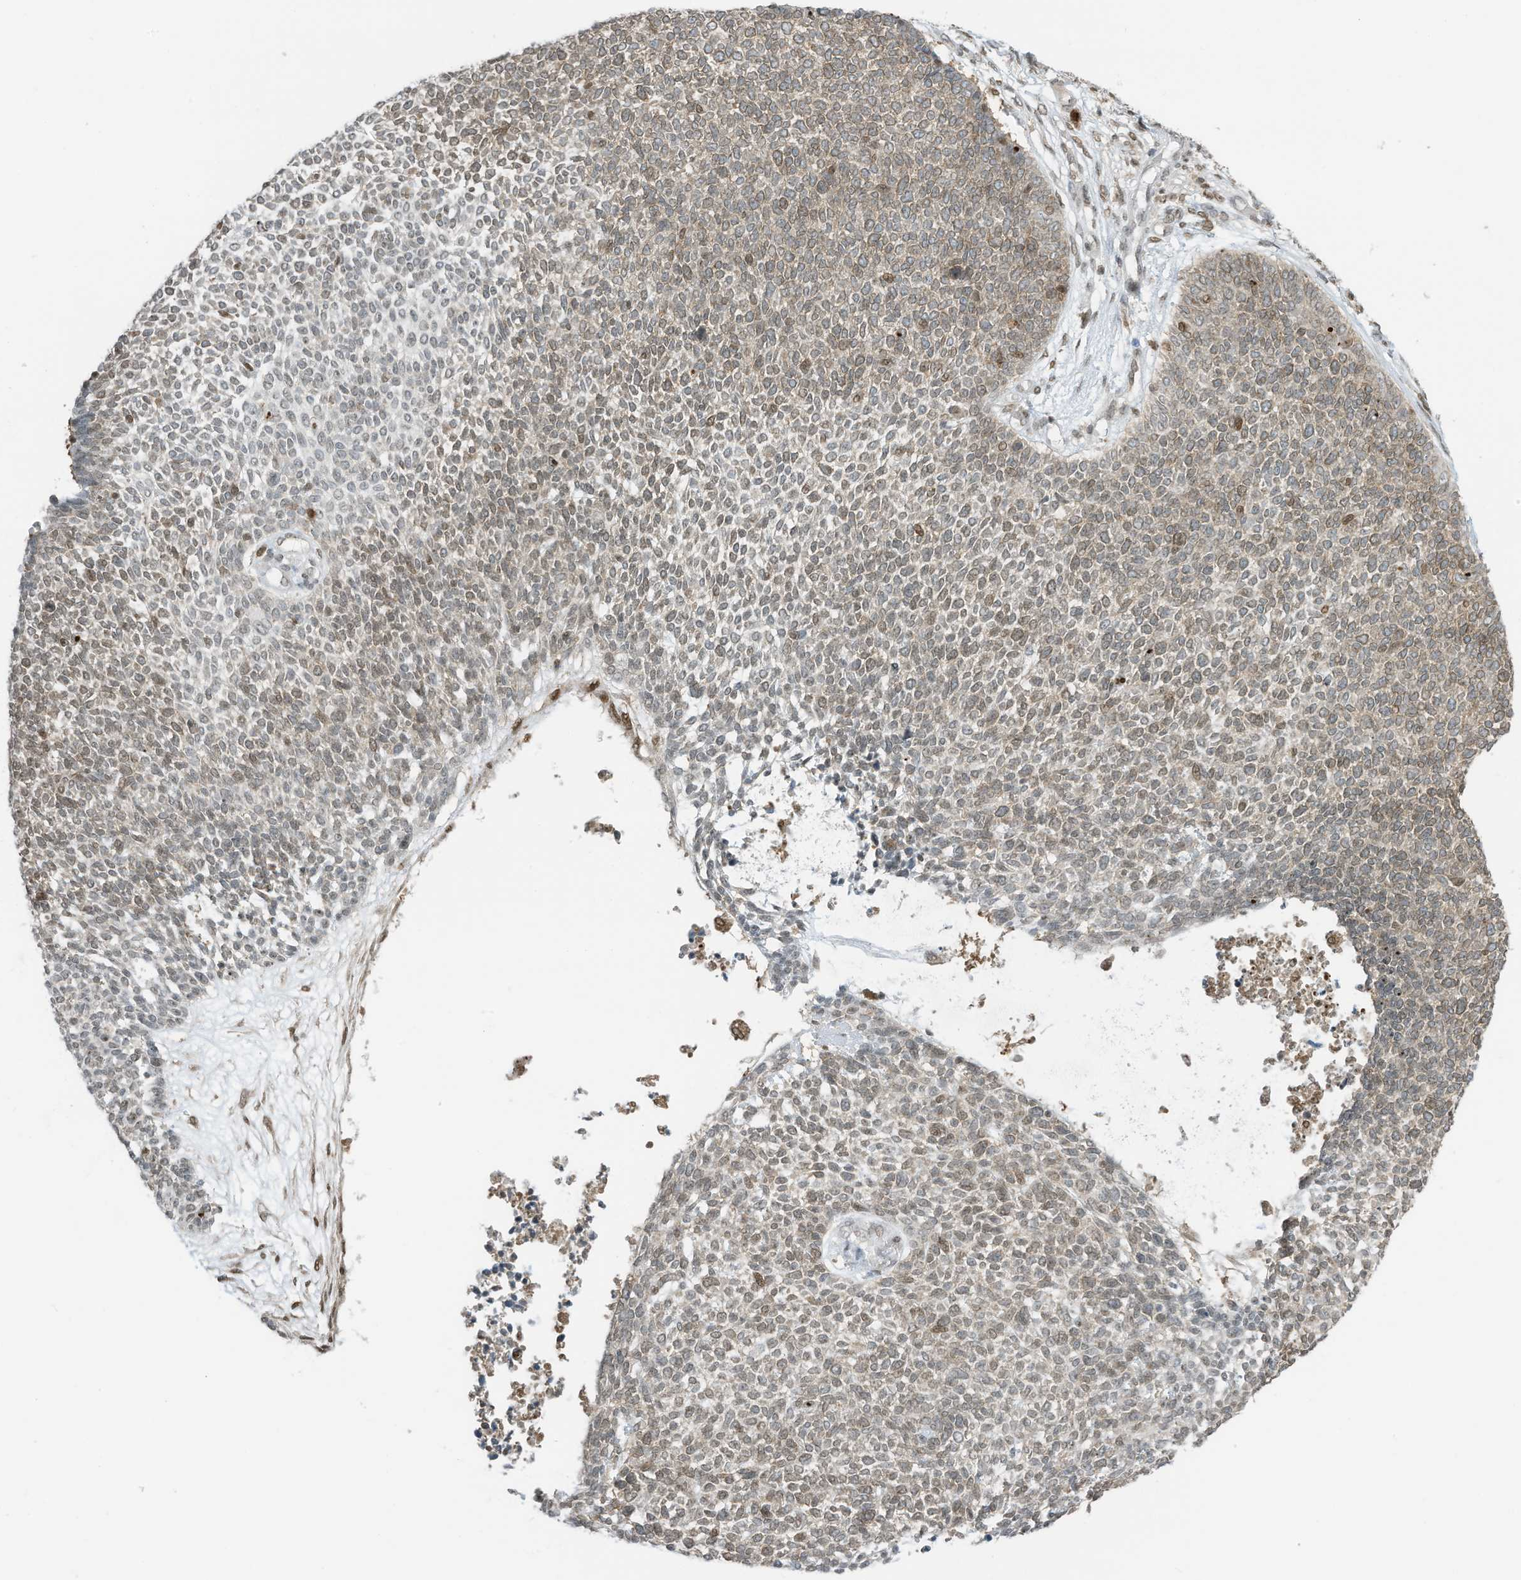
{"staining": {"intensity": "weak", "quantity": "<25%", "location": "nuclear"}, "tissue": "skin cancer", "cell_type": "Tumor cells", "image_type": "cancer", "snomed": [{"axis": "morphology", "description": "Basal cell carcinoma"}, {"axis": "topography", "description": "Skin"}], "caption": "This is a image of IHC staining of skin cancer, which shows no positivity in tumor cells.", "gene": "KPNB1", "patient": {"sex": "female", "age": 84}}